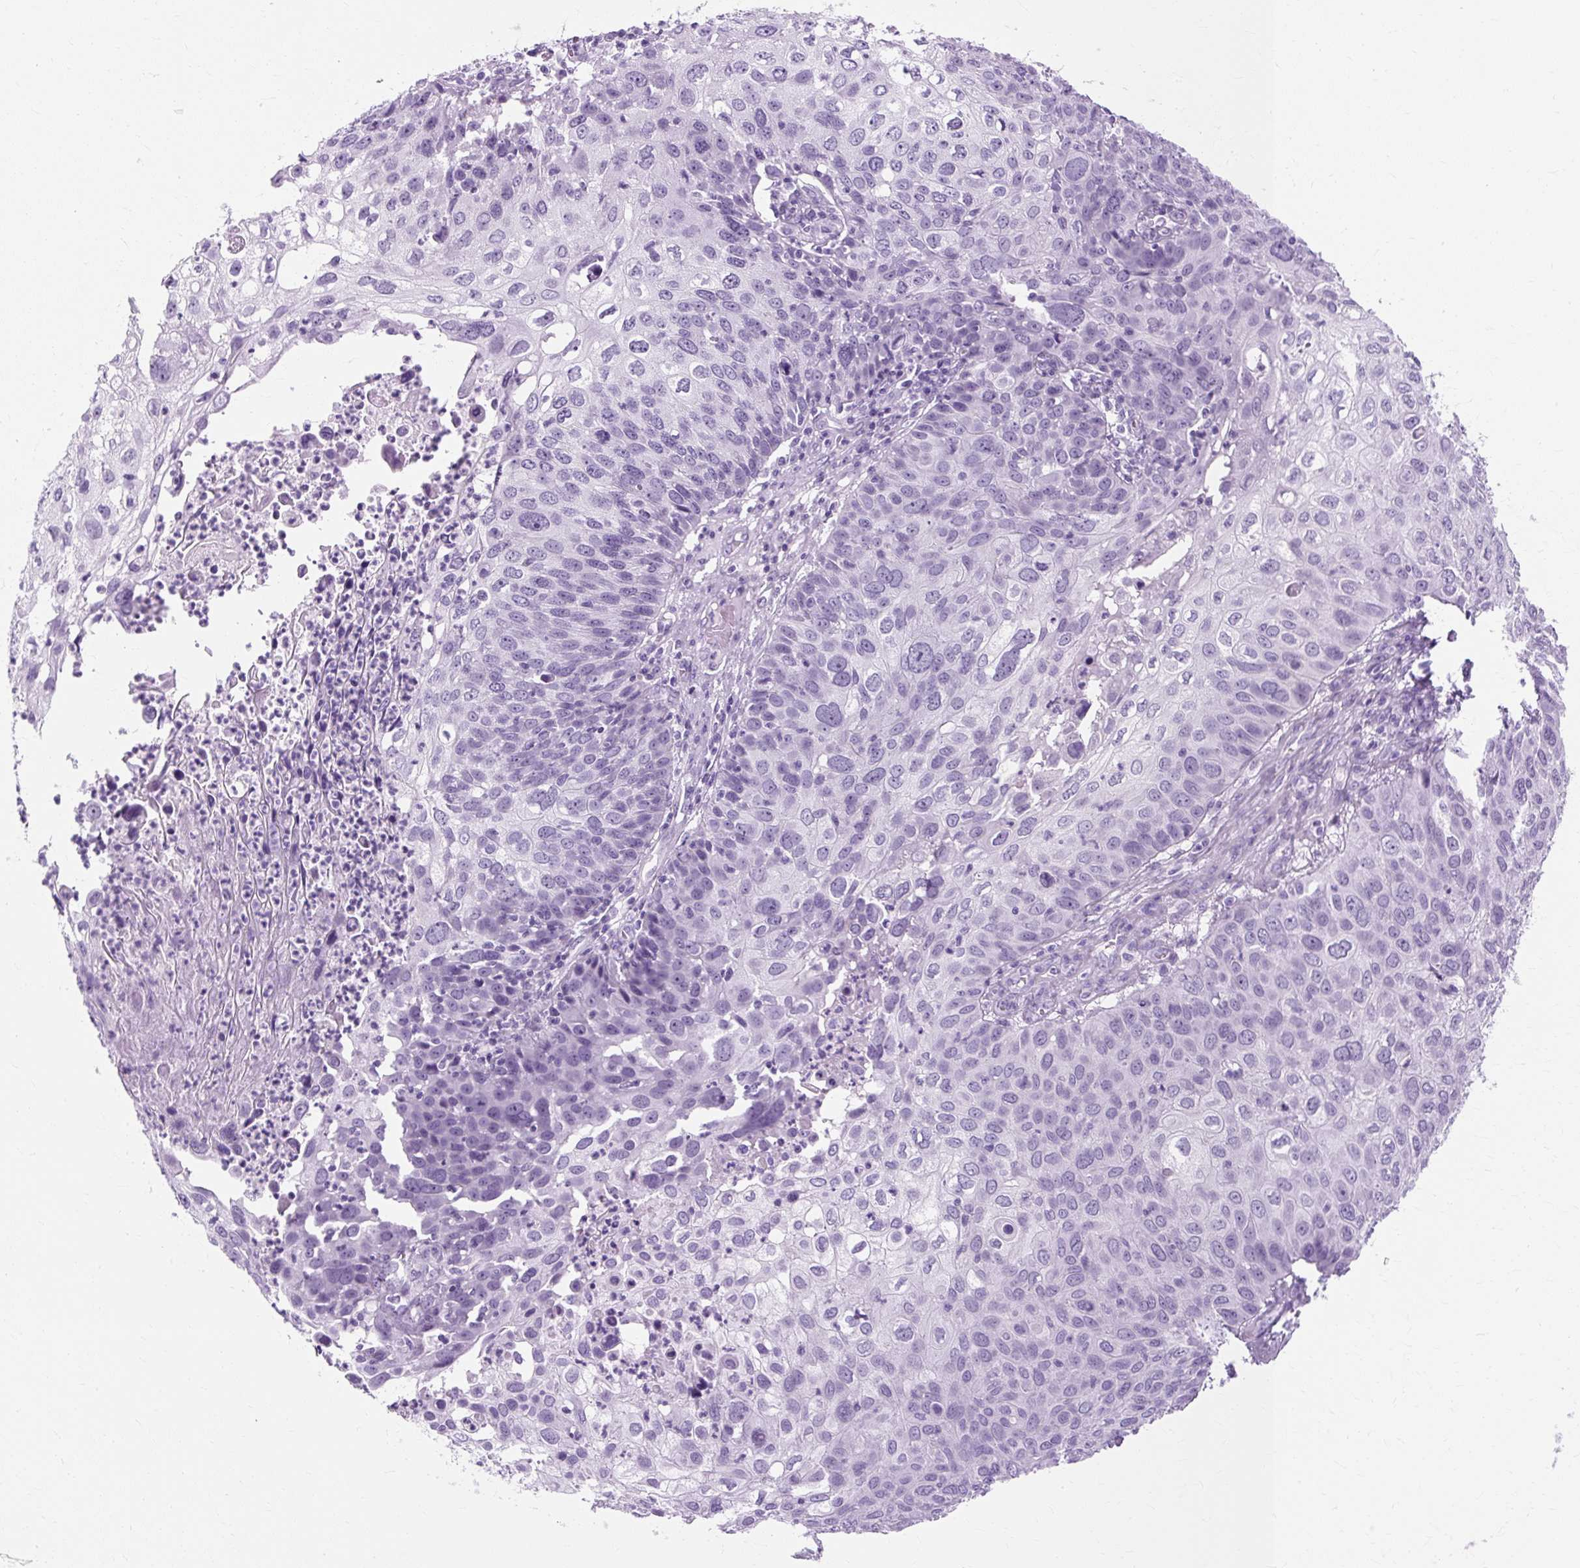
{"staining": {"intensity": "negative", "quantity": "none", "location": "none"}, "tissue": "skin cancer", "cell_type": "Tumor cells", "image_type": "cancer", "snomed": [{"axis": "morphology", "description": "Squamous cell carcinoma, NOS"}, {"axis": "topography", "description": "Skin"}], "caption": "Skin cancer (squamous cell carcinoma) was stained to show a protein in brown. There is no significant staining in tumor cells.", "gene": "RYBP", "patient": {"sex": "male", "age": 87}}